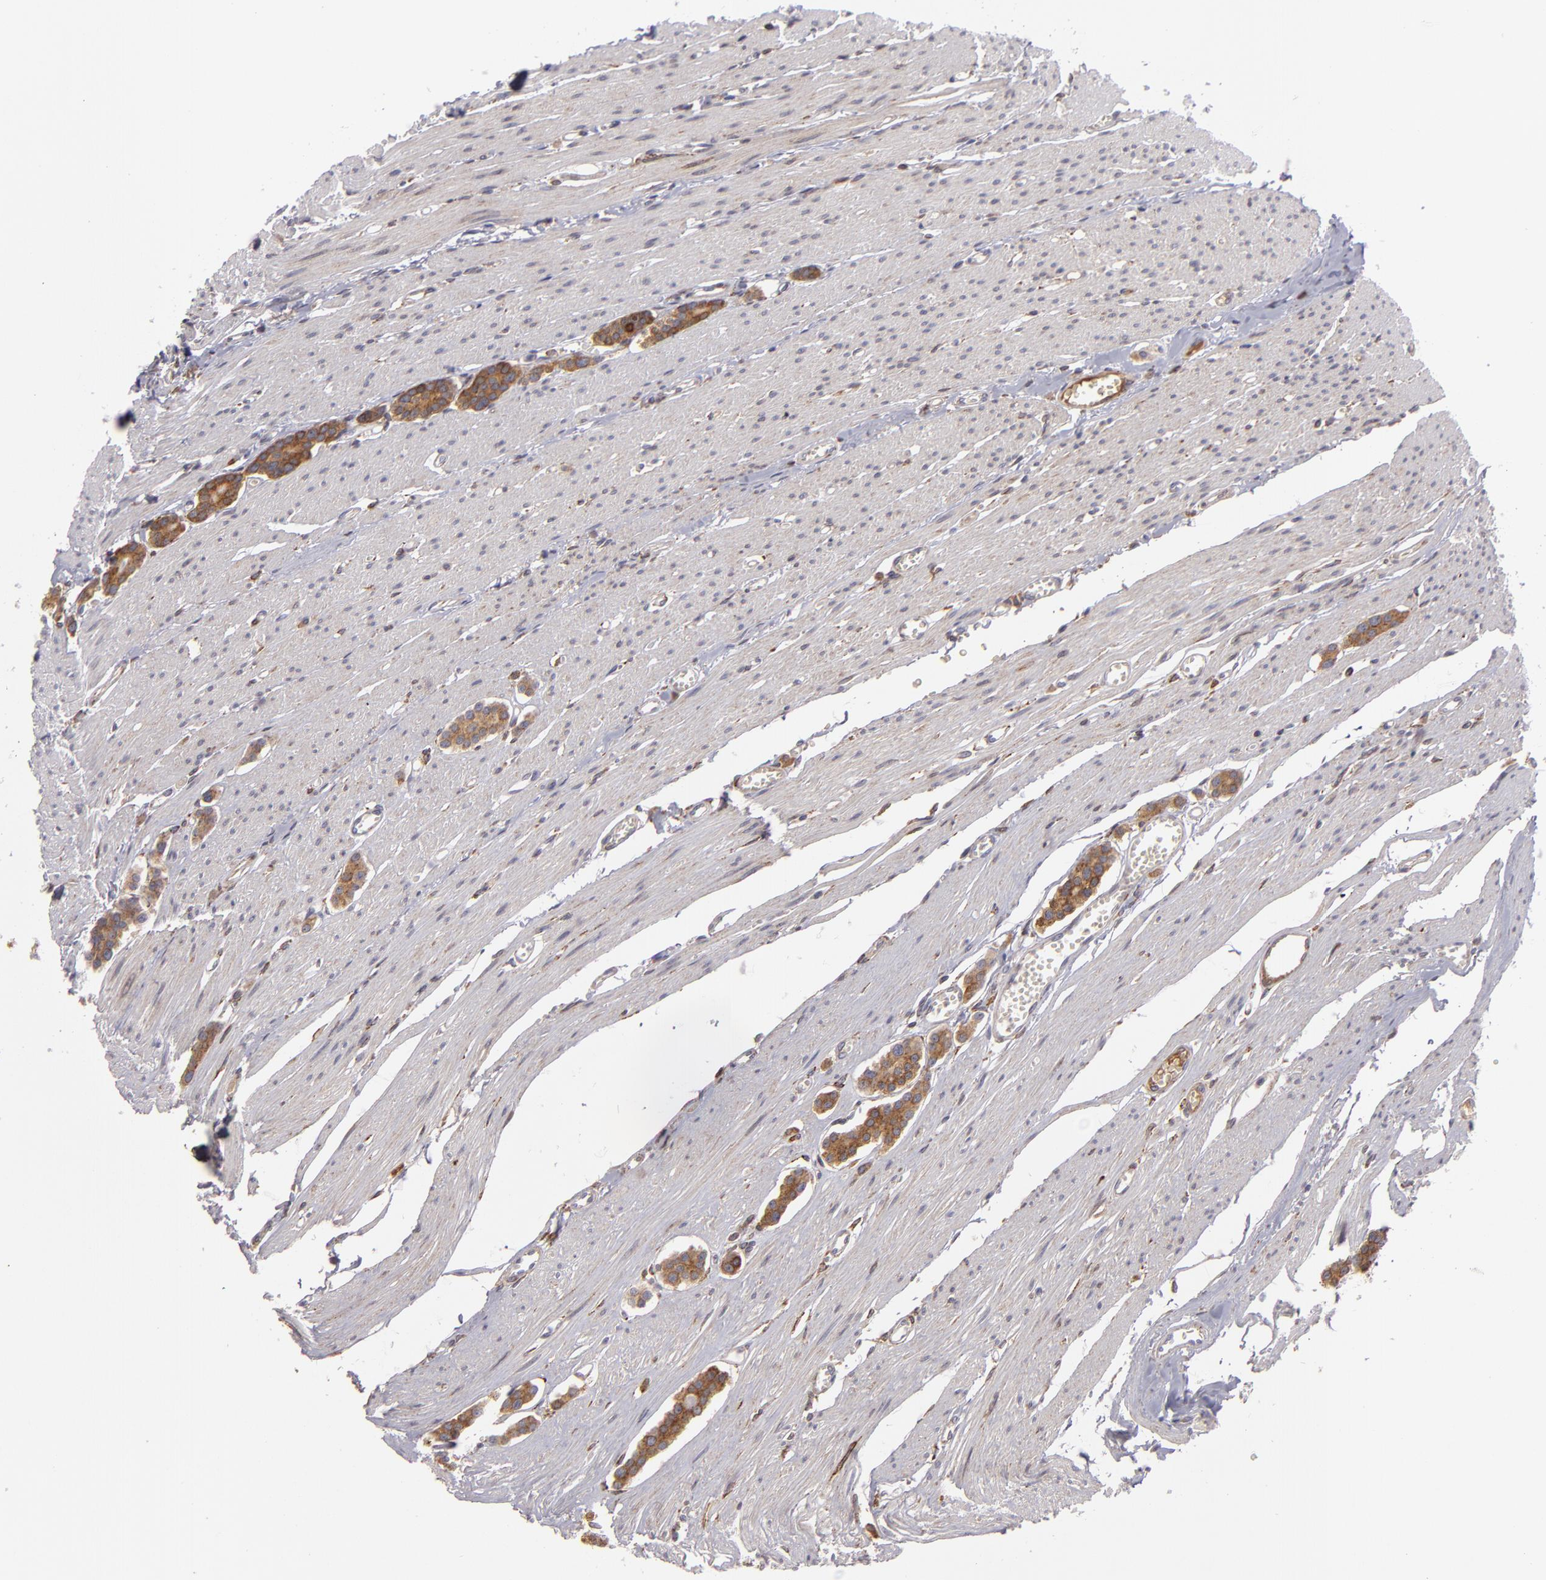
{"staining": {"intensity": "moderate", "quantity": ">75%", "location": "cytoplasmic/membranous"}, "tissue": "carcinoid", "cell_type": "Tumor cells", "image_type": "cancer", "snomed": [{"axis": "morphology", "description": "Carcinoid, malignant, NOS"}, {"axis": "topography", "description": "Small intestine"}], "caption": "A high-resolution photomicrograph shows immunohistochemistry (IHC) staining of carcinoid, which shows moderate cytoplasmic/membranous positivity in about >75% of tumor cells. (IHC, brightfield microscopy, high magnification).", "gene": "CFB", "patient": {"sex": "male", "age": 60}}